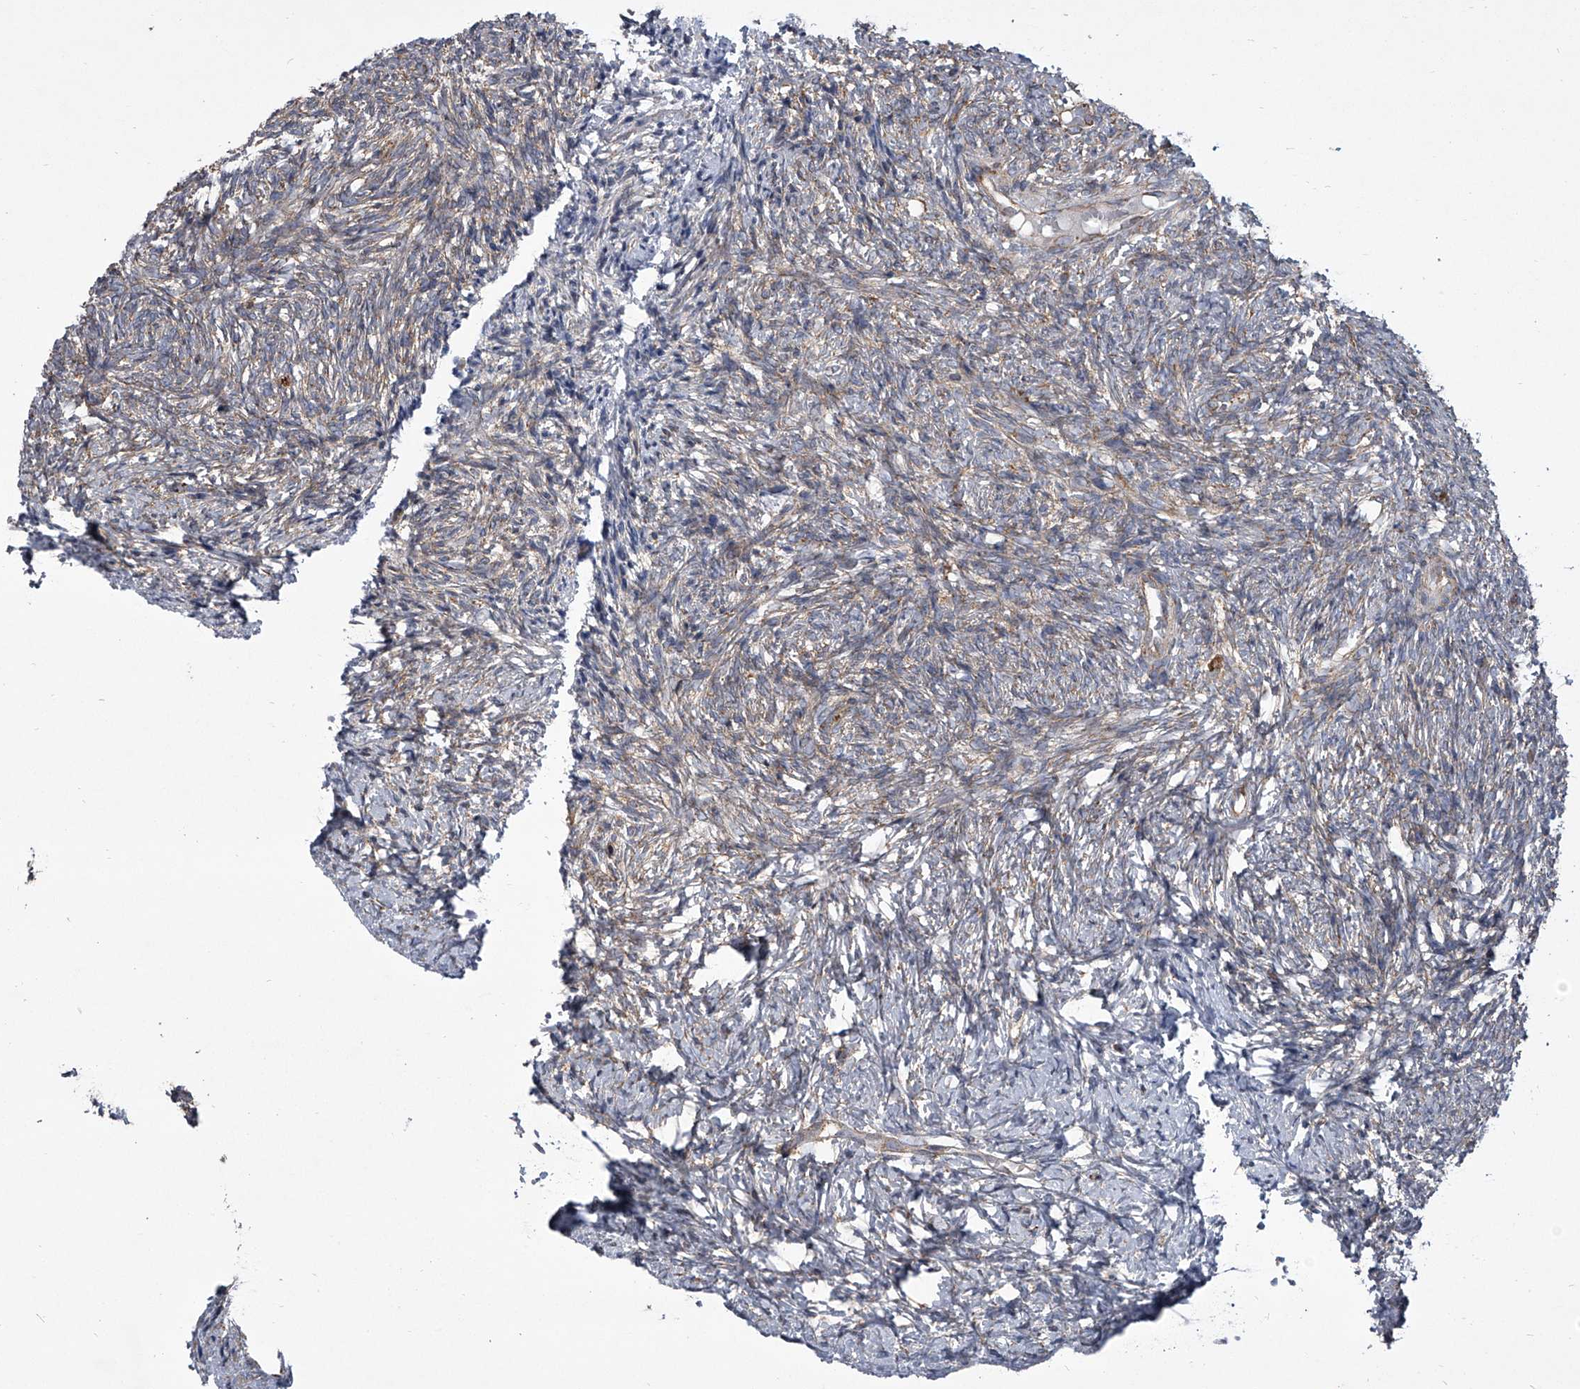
{"staining": {"intensity": "negative", "quantity": "none", "location": "none"}, "tissue": "ovary", "cell_type": "Ovarian stroma cells", "image_type": "normal", "snomed": [{"axis": "morphology", "description": "Normal tissue, NOS"}, {"axis": "topography", "description": "Ovary"}], "caption": "DAB immunohistochemical staining of unremarkable ovary exhibits no significant expression in ovarian stroma cells.", "gene": "ZC3H15", "patient": {"sex": "female", "age": 41}}